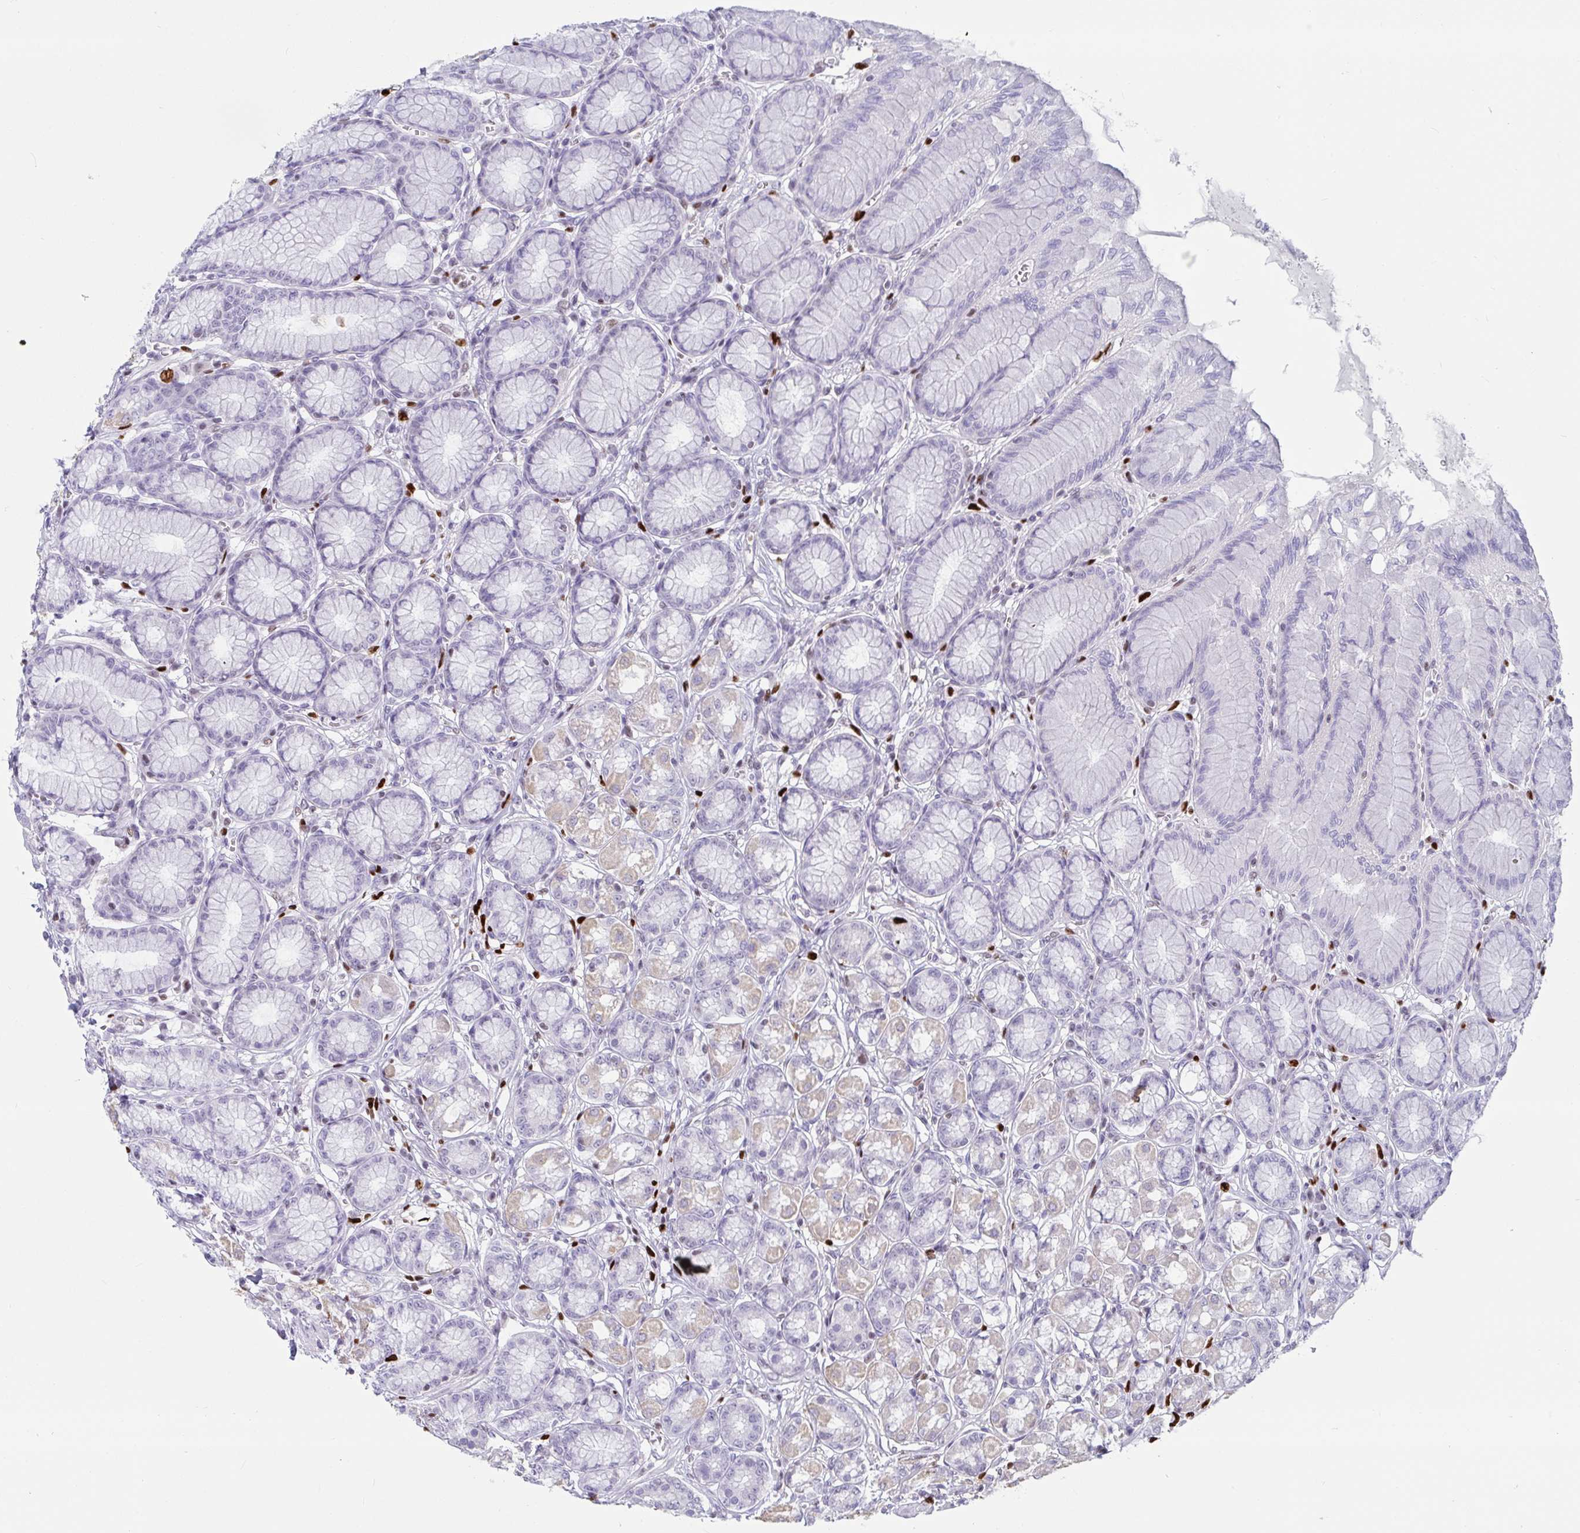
{"staining": {"intensity": "weak", "quantity": "<25%", "location": "cytoplasmic/membranous"}, "tissue": "stomach", "cell_type": "Glandular cells", "image_type": "normal", "snomed": [{"axis": "morphology", "description": "Normal tissue, NOS"}, {"axis": "topography", "description": "Stomach"}, {"axis": "topography", "description": "Stomach, lower"}], "caption": "The micrograph exhibits no significant positivity in glandular cells of stomach. The staining was performed using DAB (3,3'-diaminobenzidine) to visualize the protein expression in brown, while the nuclei were stained in blue with hematoxylin (Magnification: 20x).", "gene": "ZNF586", "patient": {"sex": "male", "age": 76}}